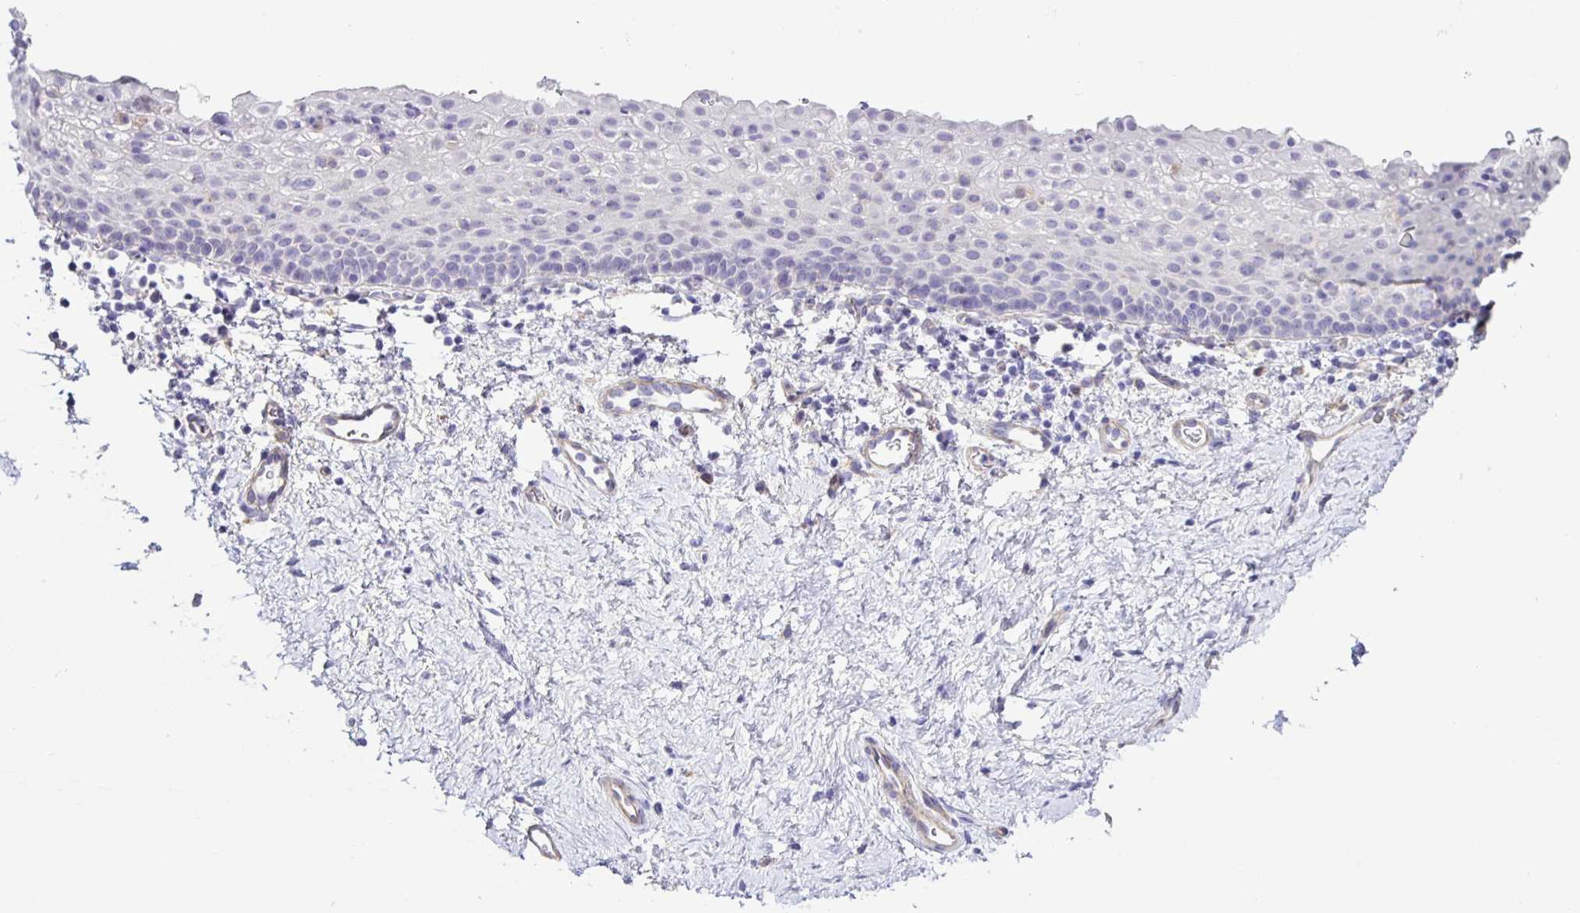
{"staining": {"intensity": "negative", "quantity": "none", "location": "none"}, "tissue": "vagina", "cell_type": "Squamous epithelial cells", "image_type": "normal", "snomed": [{"axis": "morphology", "description": "Normal tissue, NOS"}, {"axis": "topography", "description": "Vagina"}], "caption": "Human vagina stained for a protein using immunohistochemistry (IHC) shows no positivity in squamous epithelial cells.", "gene": "BOLL", "patient": {"sex": "female", "age": 61}}